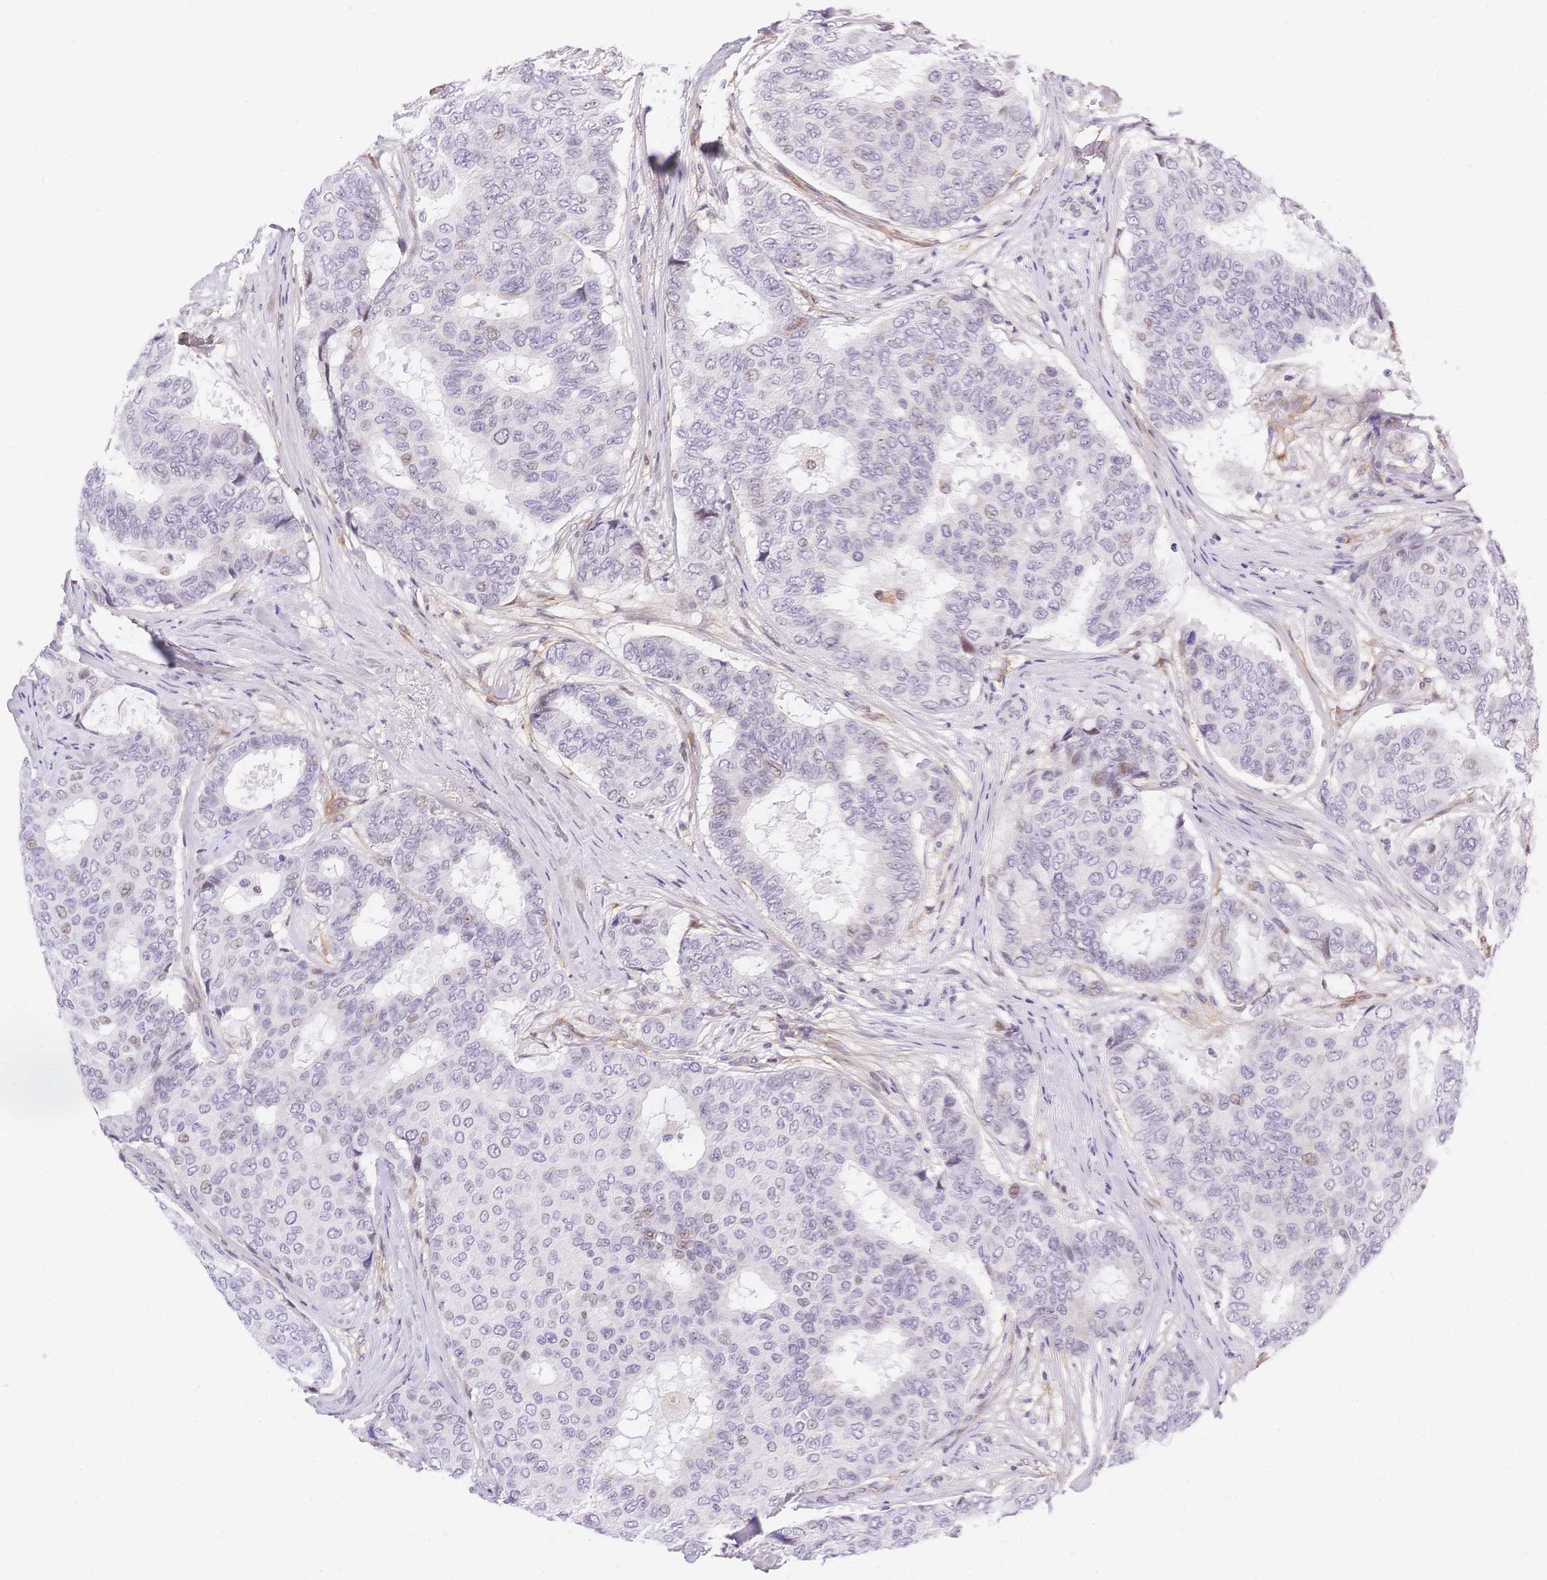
{"staining": {"intensity": "weak", "quantity": "<25%", "location": "nuclear"}, "tissue": "breast cancer", "cell_type": "Tumor cells", "image_type": "cancer", "snomed": [{"axis": "morphology", "description": "Duct carcinoma"}, {"axis": "topography", "description": "Breast"}], "caption": "High power microscopy histopathology image of an immunohistochemistry (IHC) photomicrograph of breast cancer, revealing no significant staining in tumor cells.", "gene": "PDZD2", "patient": {"sex": "female", "age": 75}}